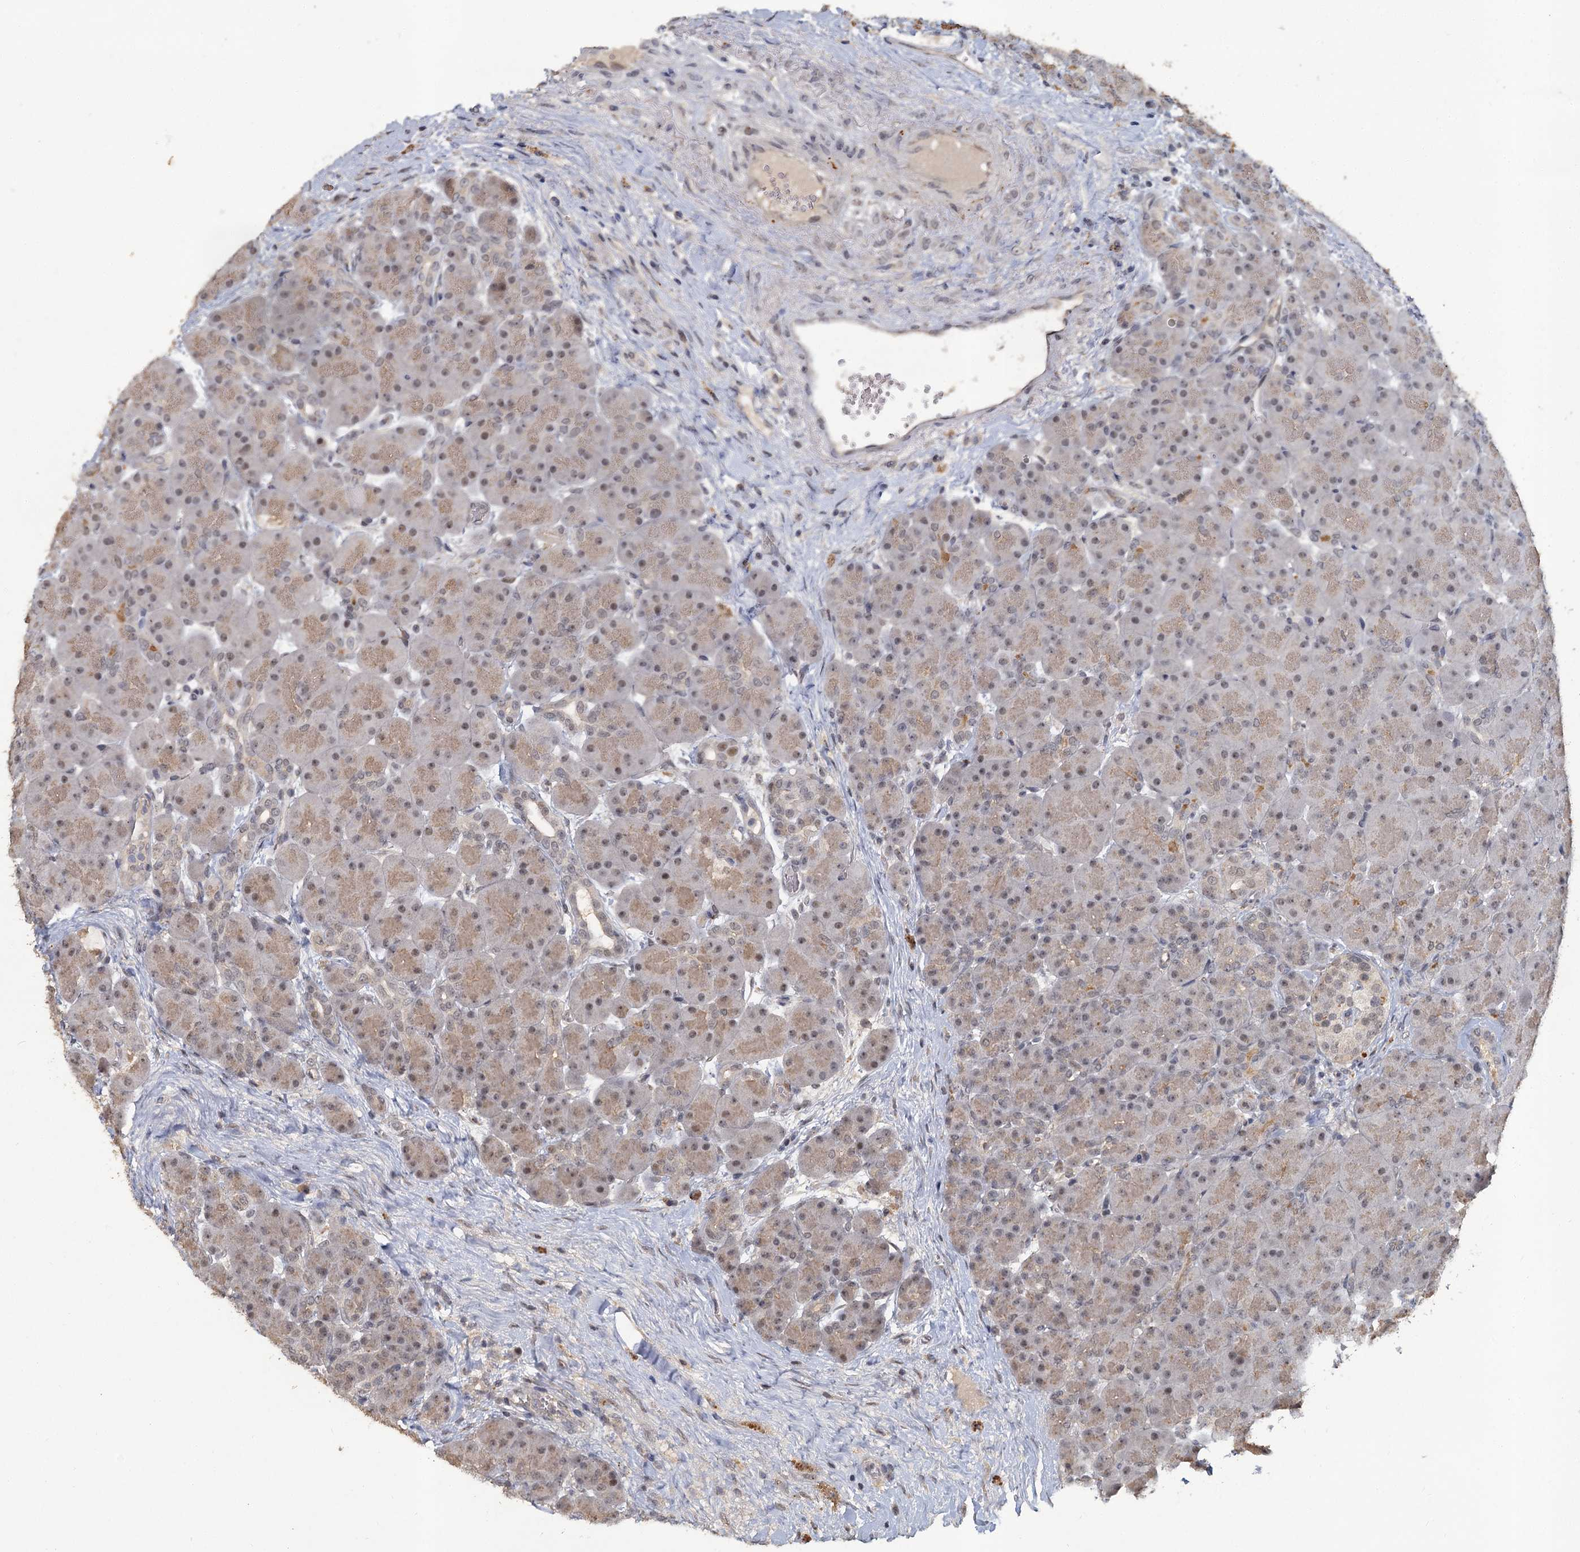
{"staining": {"intensity": "moderate", "quantity": ">75%", "location": "cytoplasmic/membranous,nuclear"}, "tissue": "pancreas", "cell_type": "Exocrine glandular cells", "image_type": "normal", "snomed": [{"axis": "morphology", "description": "Normal tissue, NOS"}, {"axis": "topography", "description": "Pancreas"}], "caption": "A brown stain labels moderate cytoplasmic/membranous,nuclear staining of a protein in exocrine glandular cells of unremarkable pancreas.", "gene": "MUCL1", "patient": {"sex": "male", "age": 66}}